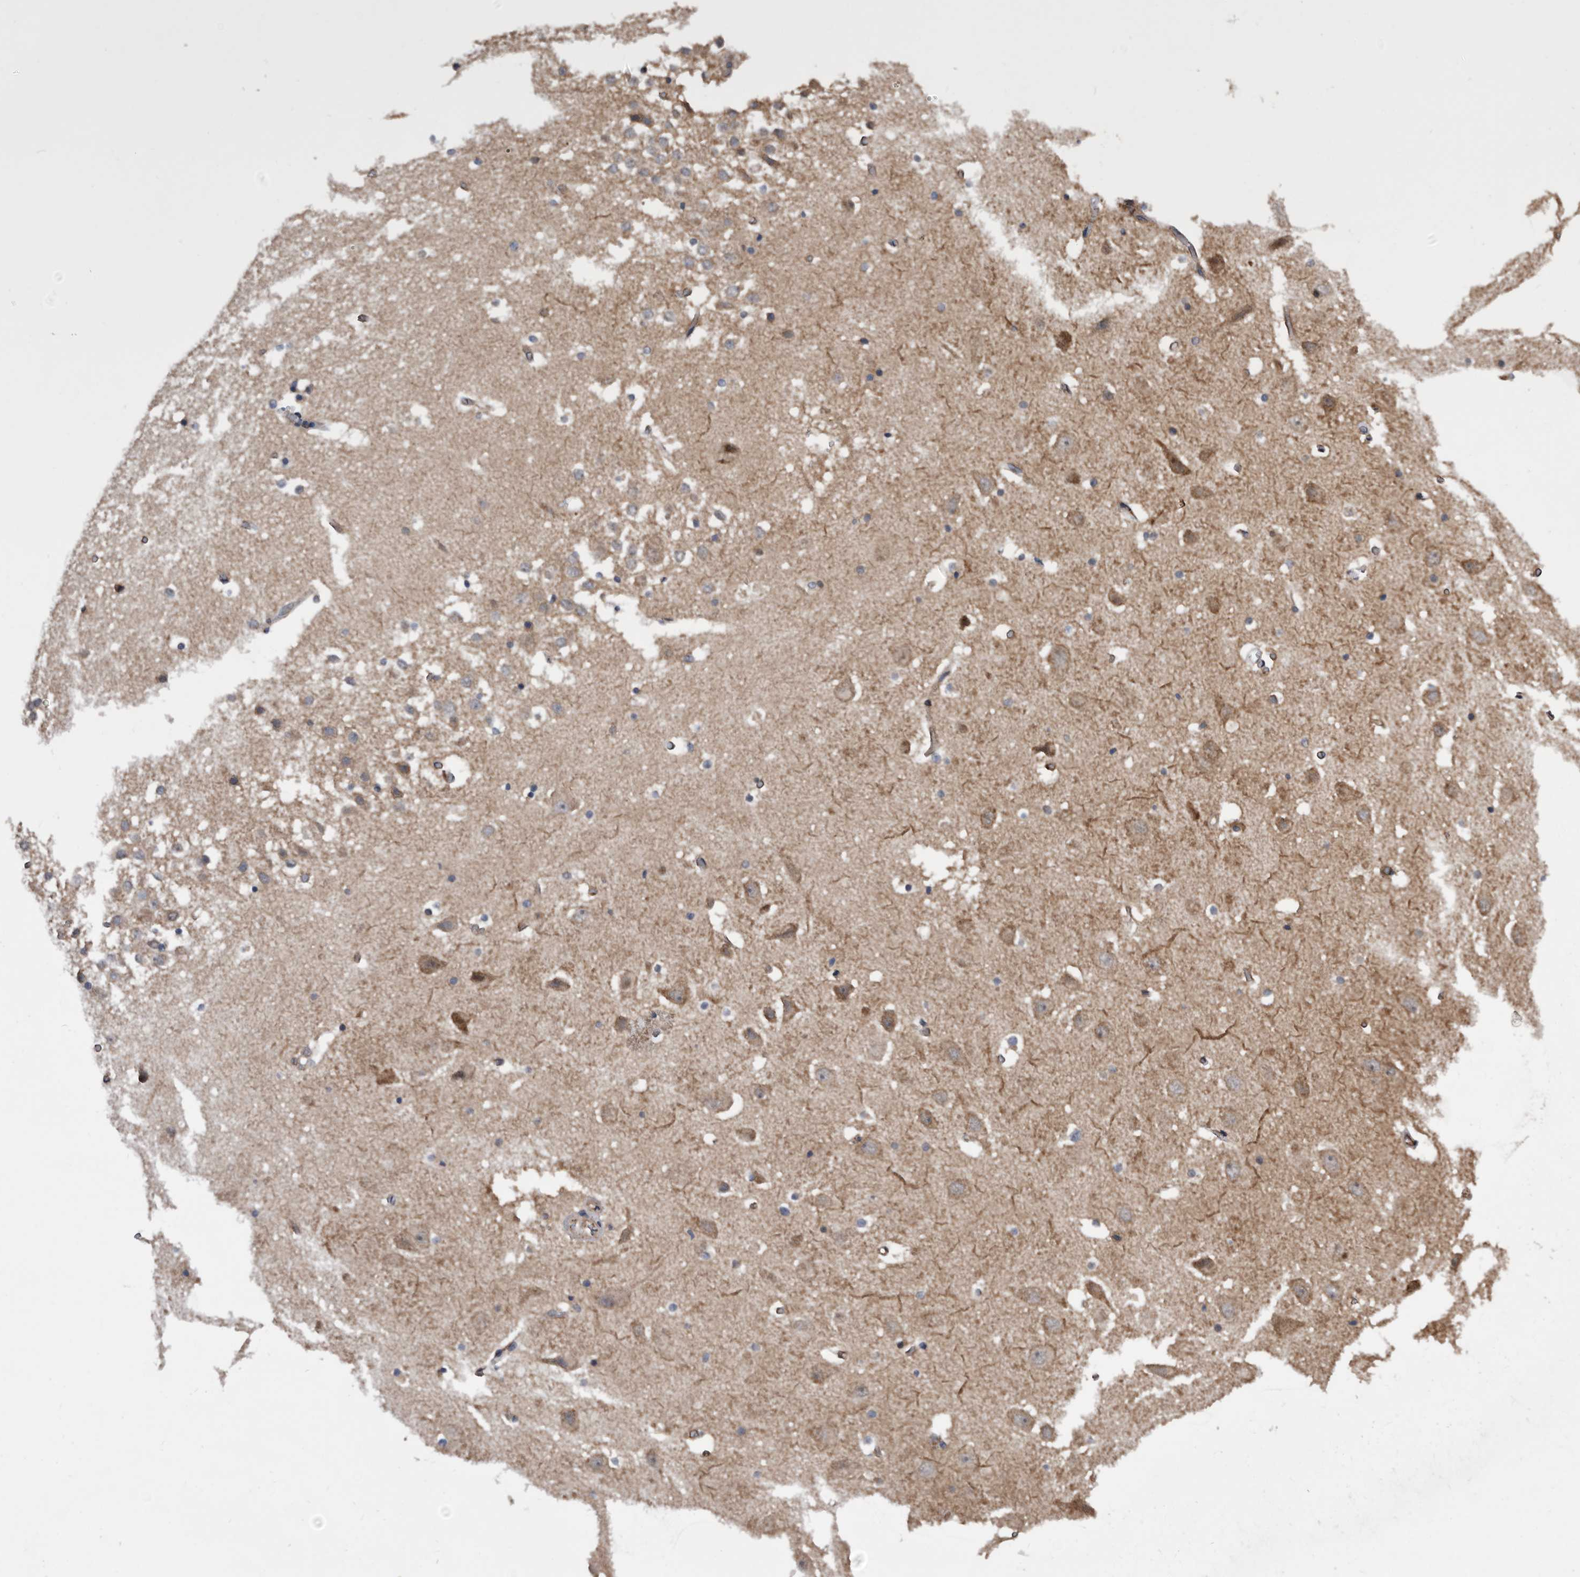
{"staining": {"intensity": "weak", "quantity": "<25%", "location": "cytoplasmic/membranous"}, "tissue": "hippocampus", "cell_type": "Glial cells", "image_type": "normal", "snomed": [{"axis": "morphology", "description": "Normal tissue, NOS"}, {"axis": "topography", "description": "Hippocampus"}], "caption": "This micrograph is of benign hippocampus stained with immunohistochemistry to label a protein in brown with the nuclei are counter-stained blue. There is no staining in glial cells. Brightfield microscopy of IHC stained with DAB (3,3'-diaminobenzidine) (brown) and hematoxylin (blue), captured at high magnification.", "gene": "SERINC2", "patient": {"sex": "female", "age": 52}}